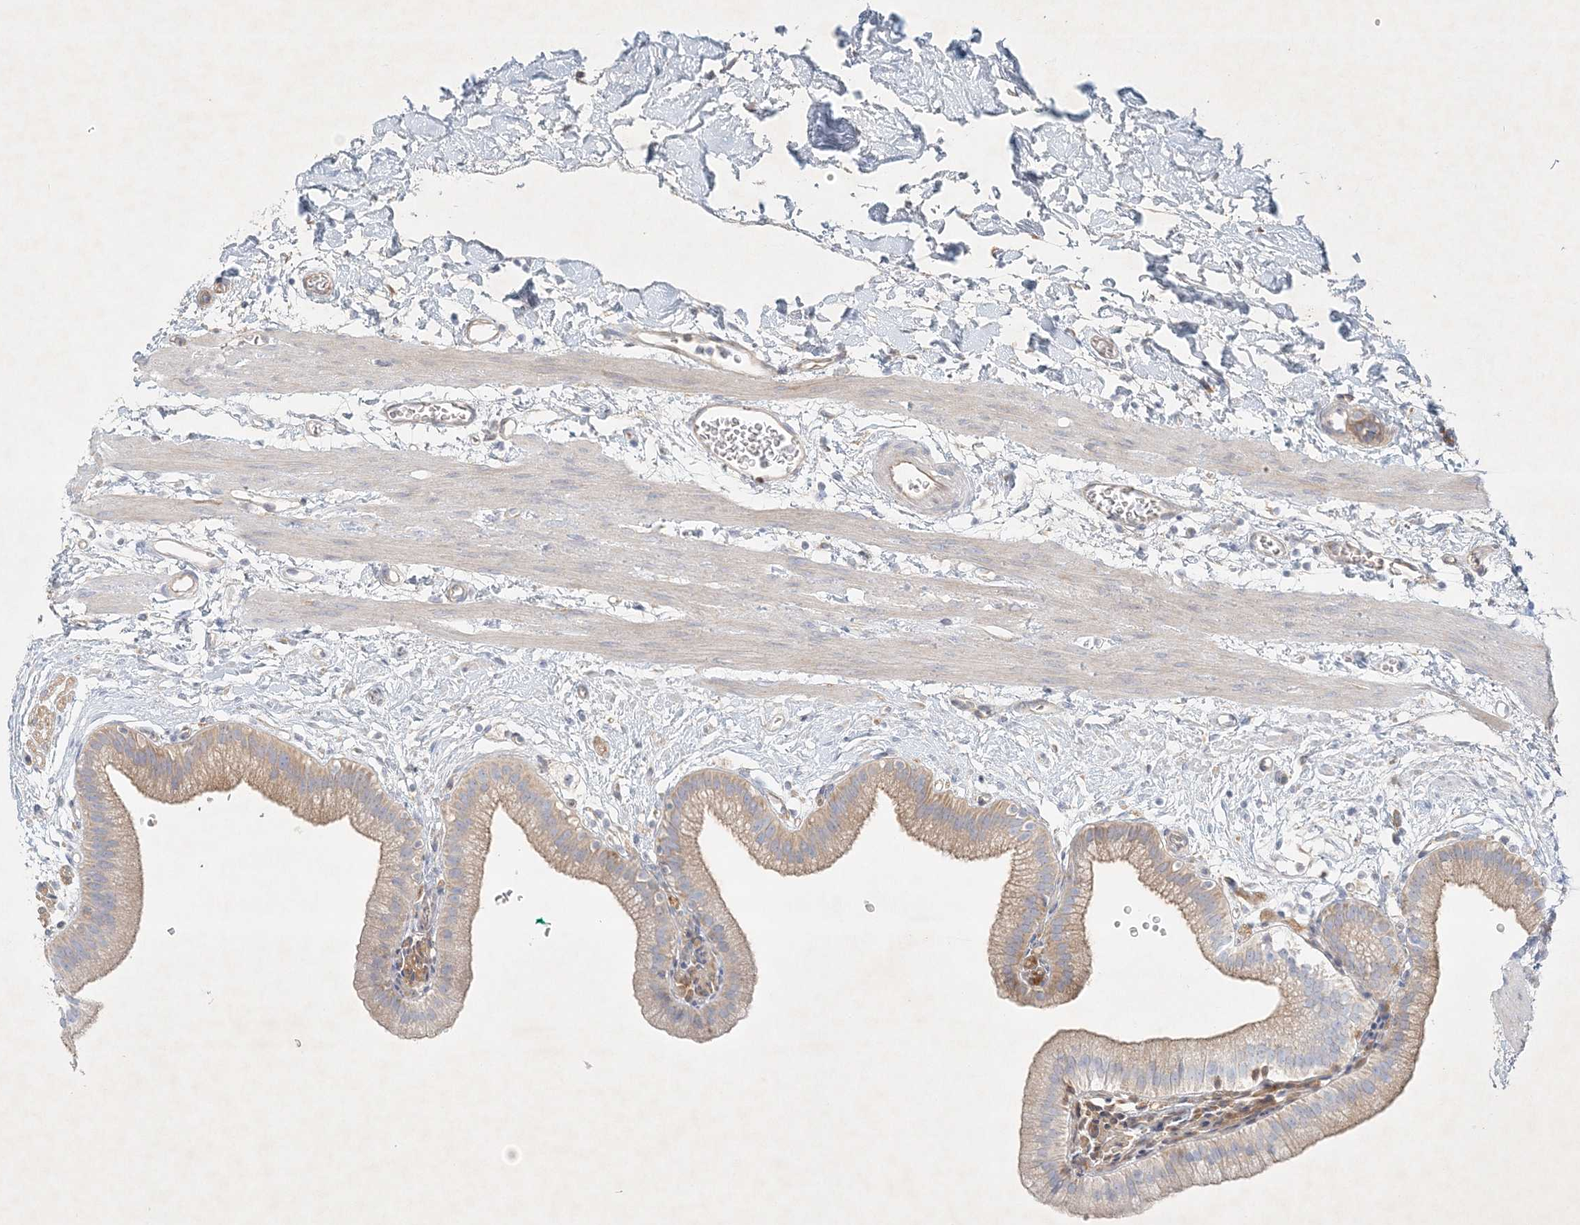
{"staining": {"intensity": "moderate", "quantity": ">75%", "location": "cytoplasmic/membranous"}, "tissue": "gallbladder", "cell_type": "Glandular cells", "image_type": "normal", "snomed": [{"axis": "morphology", "description": "Normal tissue, NOS"}, {"axis": "topography", "description": "Gallbladder"}], "caption": "Immunohistochemistry (IHC) (DAB) staining of benign human gallbladder reveals moderate cytoplasmic/membranous protein expression in approximately >75% of glandular cells.", "gene": "STK11IP", "patient": {"sex": "male", "age": 55}}